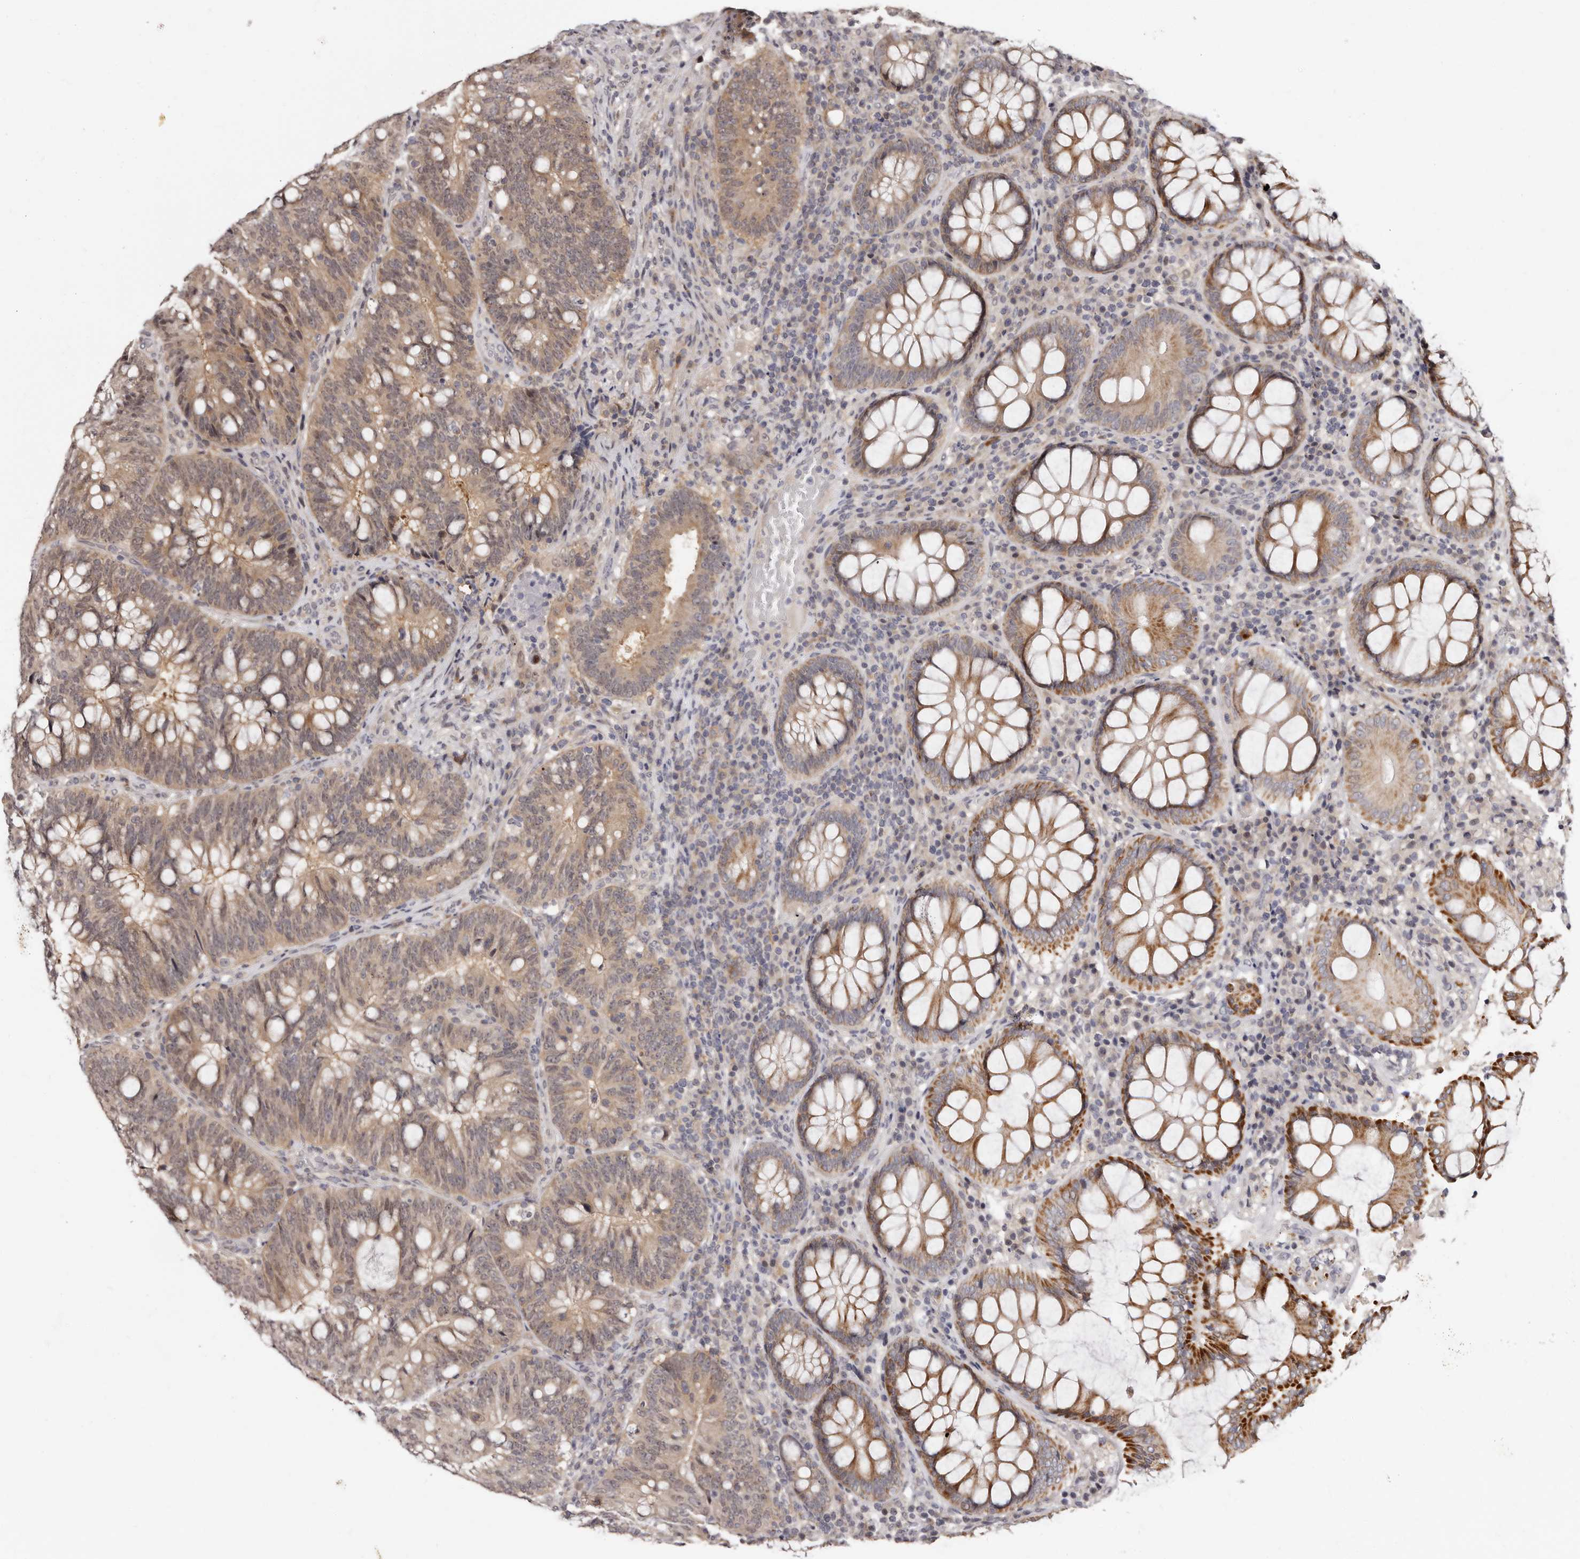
{"staining": {"intensity": "weak", "quantity": ">75%", "location": "cytoplasmic/membranous,nuclear"}, "tissue": "colorectal cancer", "cell_type": "Tumor cells", "image_type": "cancer", "snomed": [{"axis": "morphology", "description": "Adenocarcinoma, NOS"}, {"axis": "topography", "description": "Colon"}], "caption": "This is a micrograph of immunohistochemistry staining of colorectal cancer (adenocarcinoma), which shows weak staining in the cytoplasmic/membranous and nuclear of tumor cells.", "gene": "PHF20L1", "patient": {"sex": "female", "age": 66}}